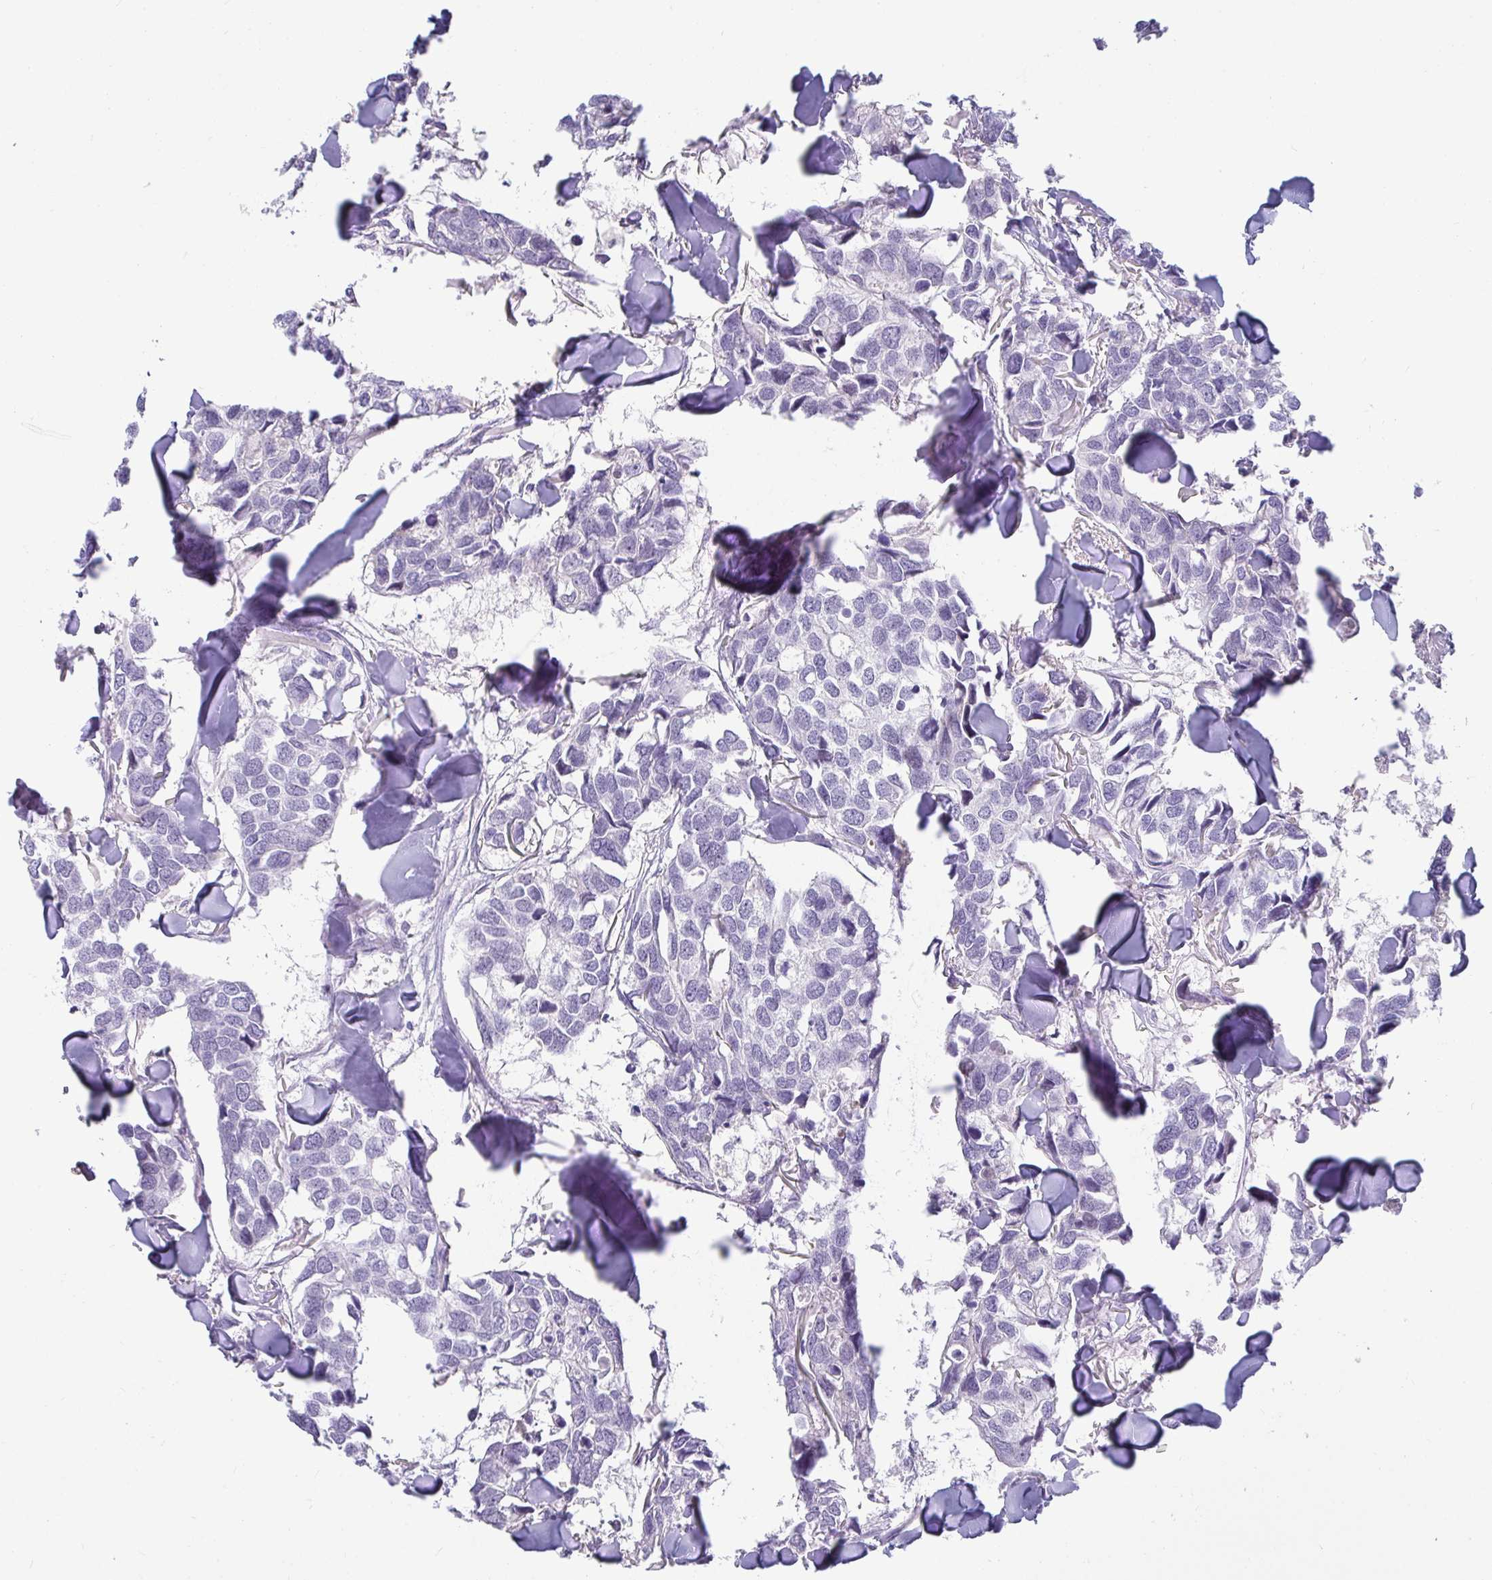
{"staining": {"intensity": "negative", "quantity": "none", "location": "none"}, "tissue": "breast cancer", "cell_type": "Tumor cells", "image_type": "cancer", "snomed": [{"axis": "morphology", "description": "Duct carcinoma"}, {"axis": "topography", "description": "Breast"}], "caption": "Human infiltrating ductal carcinoma (breast) stained for a protein using immunohistochemistry (IHC) demonstrates no expression in tumor cells.", "gene": "NPY", "patient": {"sex": "female", "age": 83}}